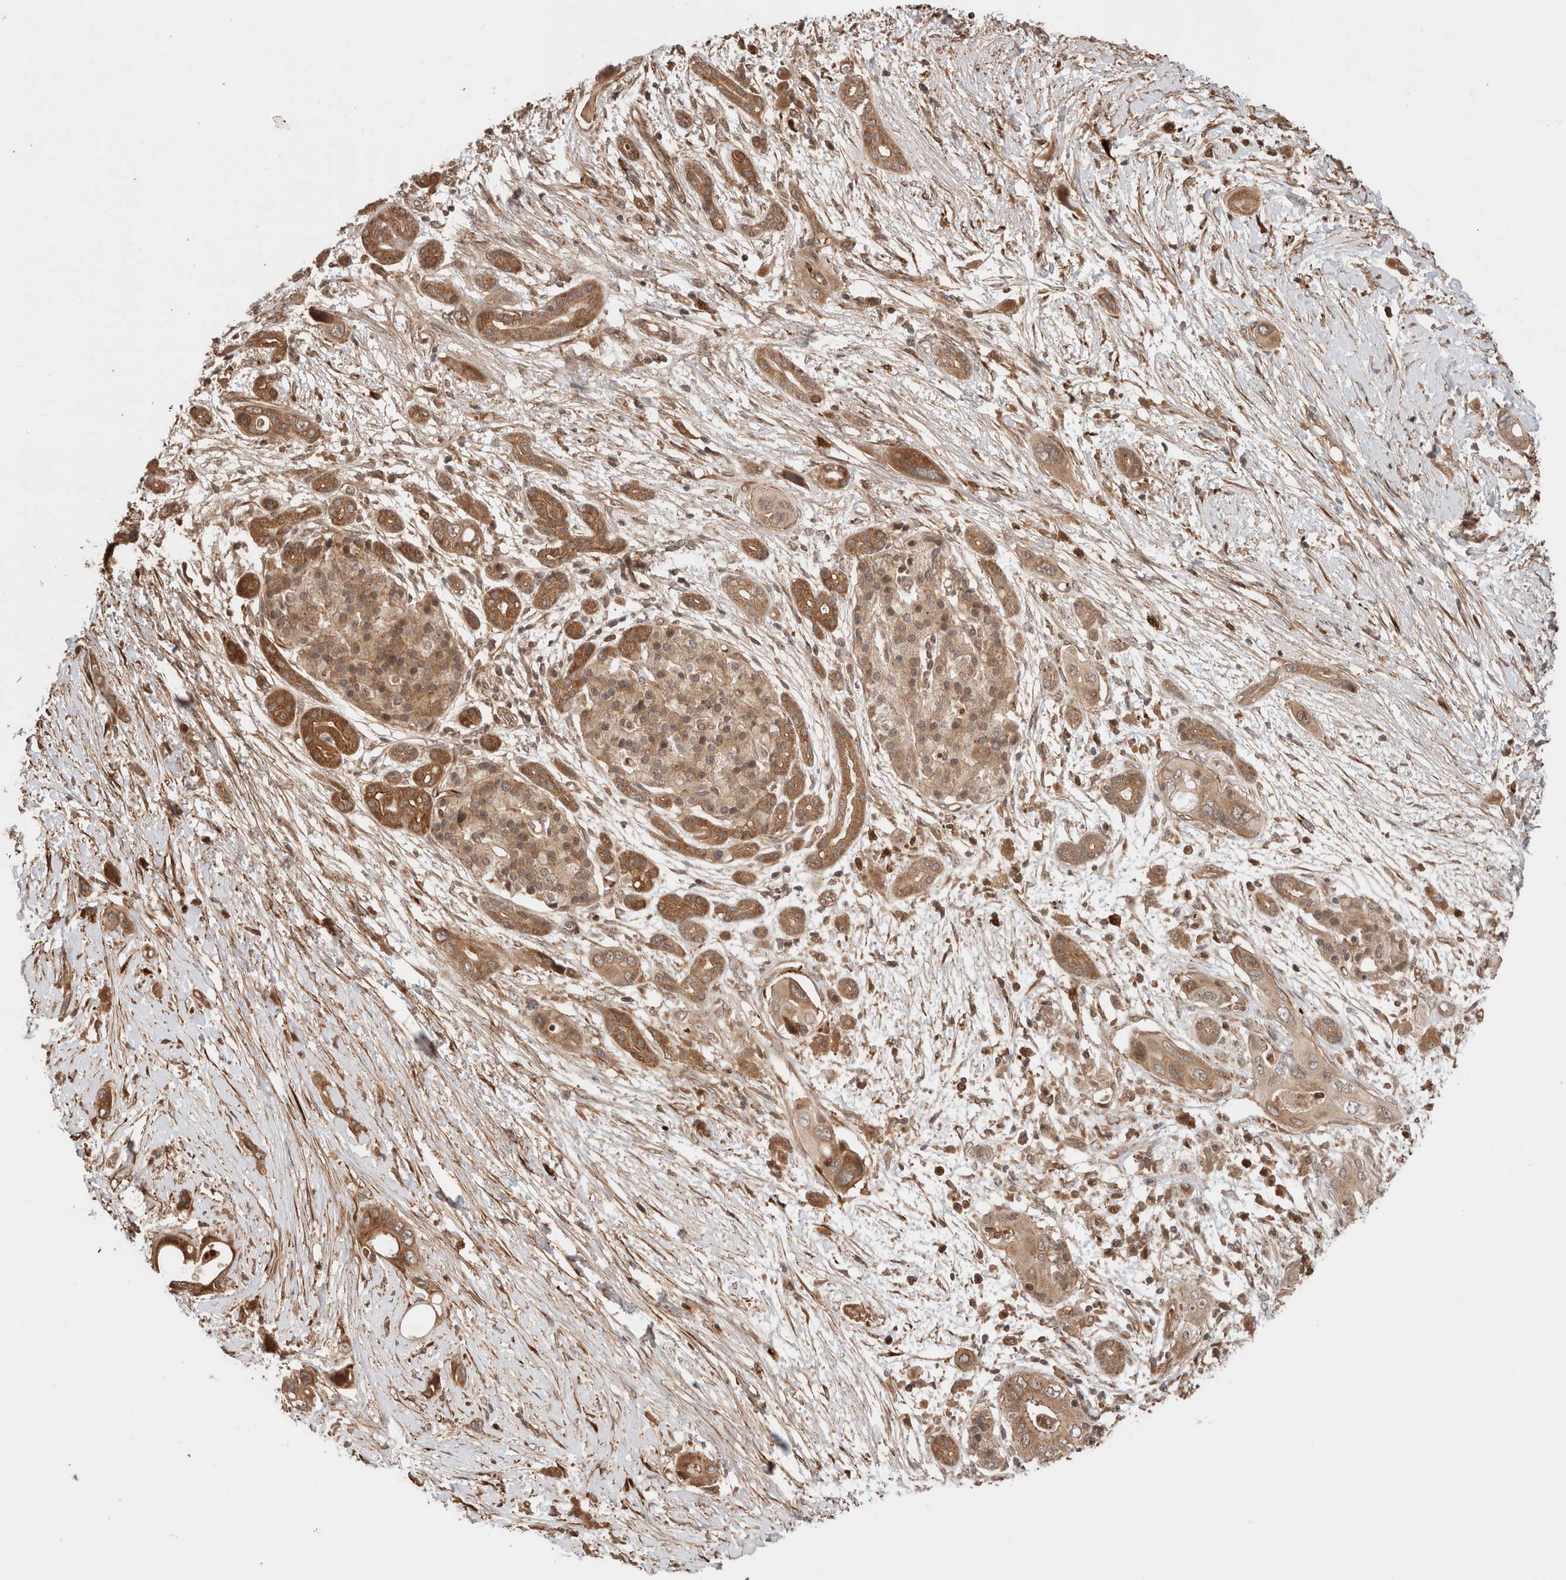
{"staining": {"intensity": "moderate", "quantity": ">75%", "location": "cytoplasmic/membranous"}, "tissue": "pancreatic cancer", "cell_type": "Tumor cells", "image_type": "cancer", "snomed": [{"axis": "morphology", "description": "Adenocarcinoma, NOS"}, {"axis": "topography", "description": "Pancreas"}], "caption": "IHC of pancreatic cancer (adenocarcinoma) exhibits medium levels of moderate cytoplasmic/membranous staining in approximately >75% of tumor cells. Immunohistochemistry (ihc) stains the protein in brown and the nuclei are stained blue.", "gene": "ZNF649", "patient": {"sex": "male", "age": 66}}